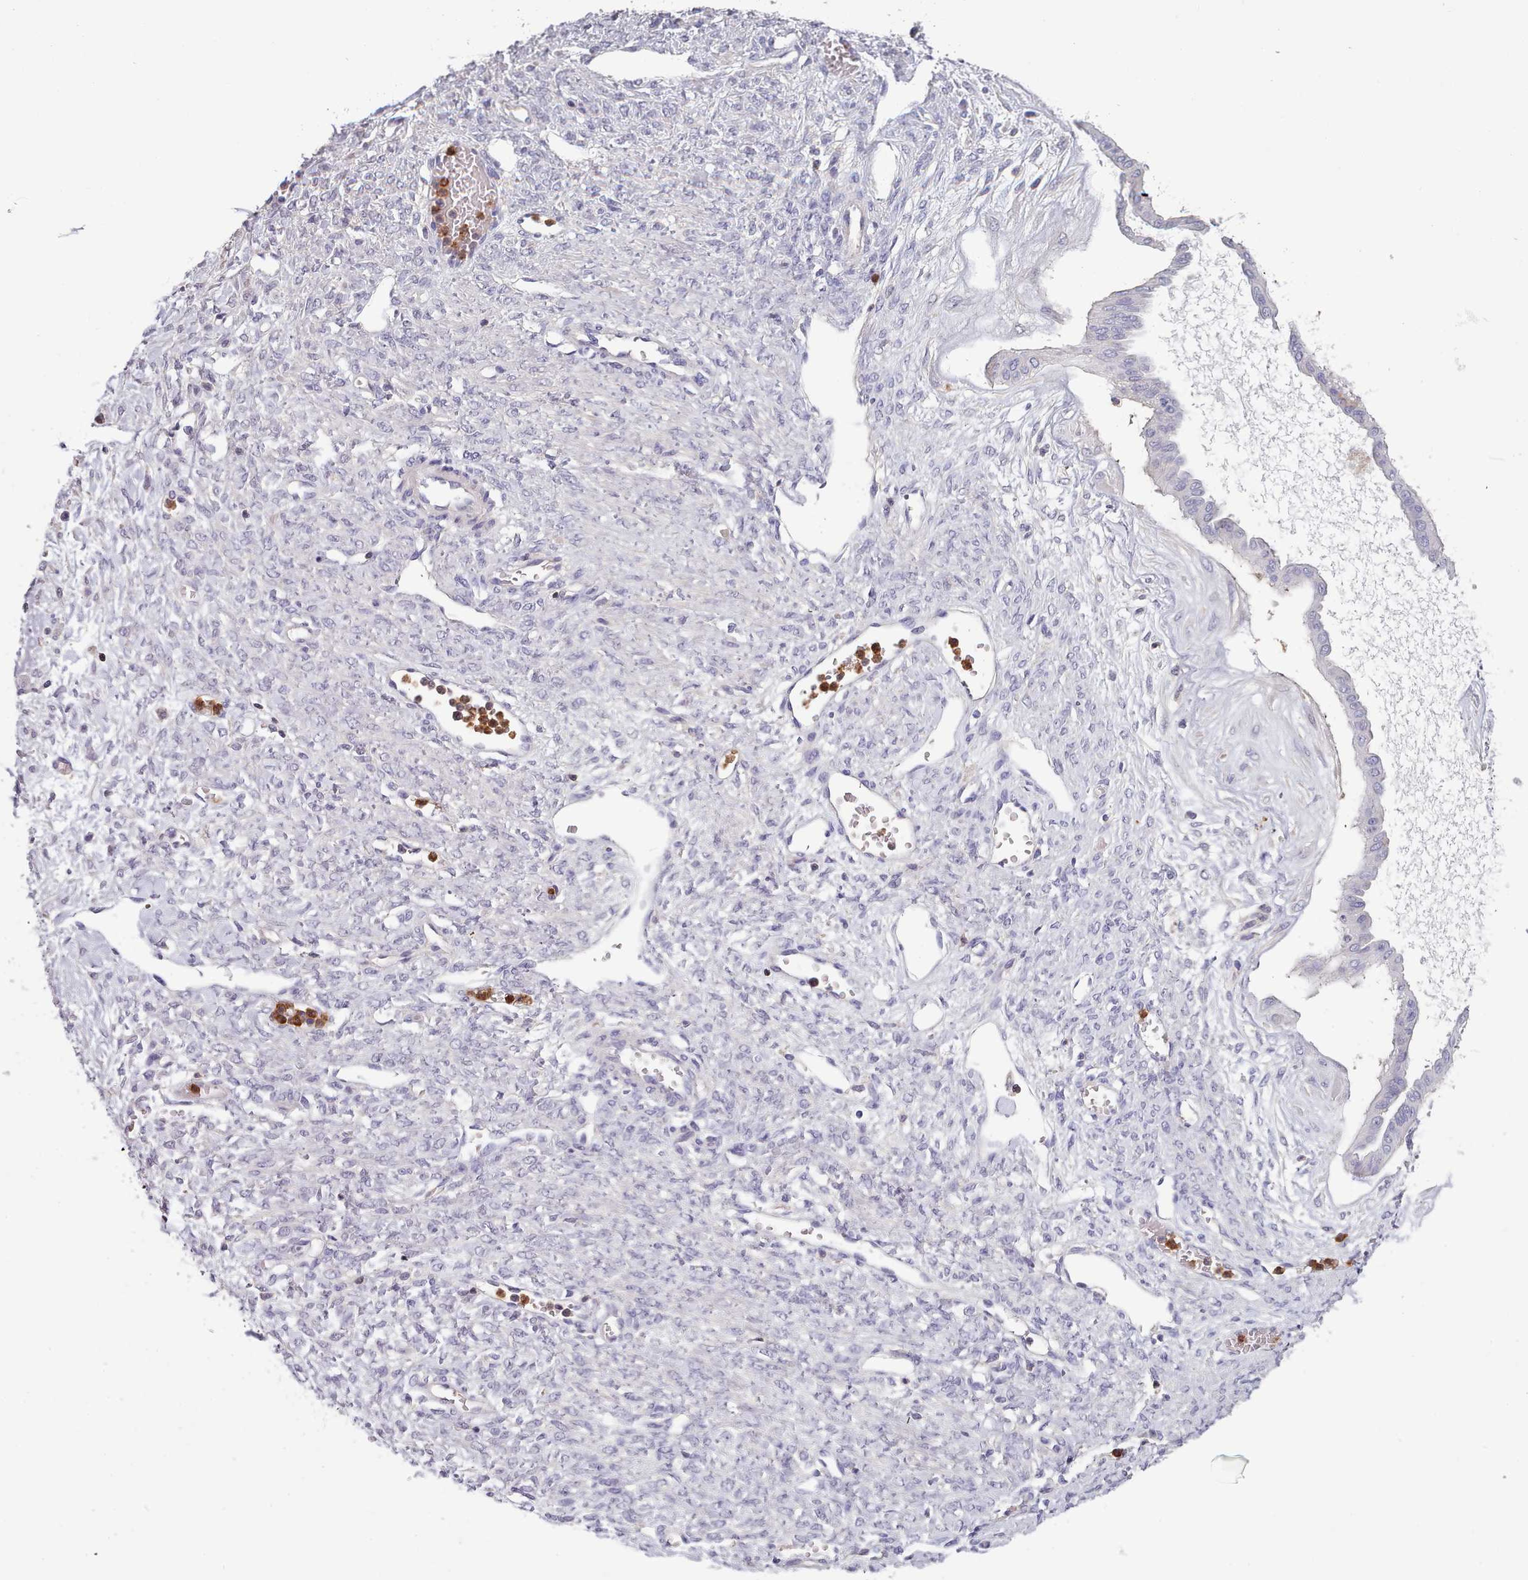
{"staining": {"intensity": "moderate", "quantity": "<25%", "location": "cytoplasmic/membranous"}, "tissue": "ovarian cancer", "cell_type": "Tumor cells", "image_type": "cancer", "snomed": [{"axis": "morphology", "description": "Cystadenocarcinoma, mucinous, NOS"}, {"axis": "topography", "description": "Ovary"}], "caption": "Mucinous cystadenocarcinoma (ovarian) was stained to show a protein in brown. There is low levels of moderate cytoplasmic/membranous expression in approximately <25% of tumor cells. The staining was performed using DAB, with brown indicating positive protein expression. Nuclei are stained blue with hematoxylin.", "gene": "RAC2", "patient": {"sex": "female", "age": 73}}